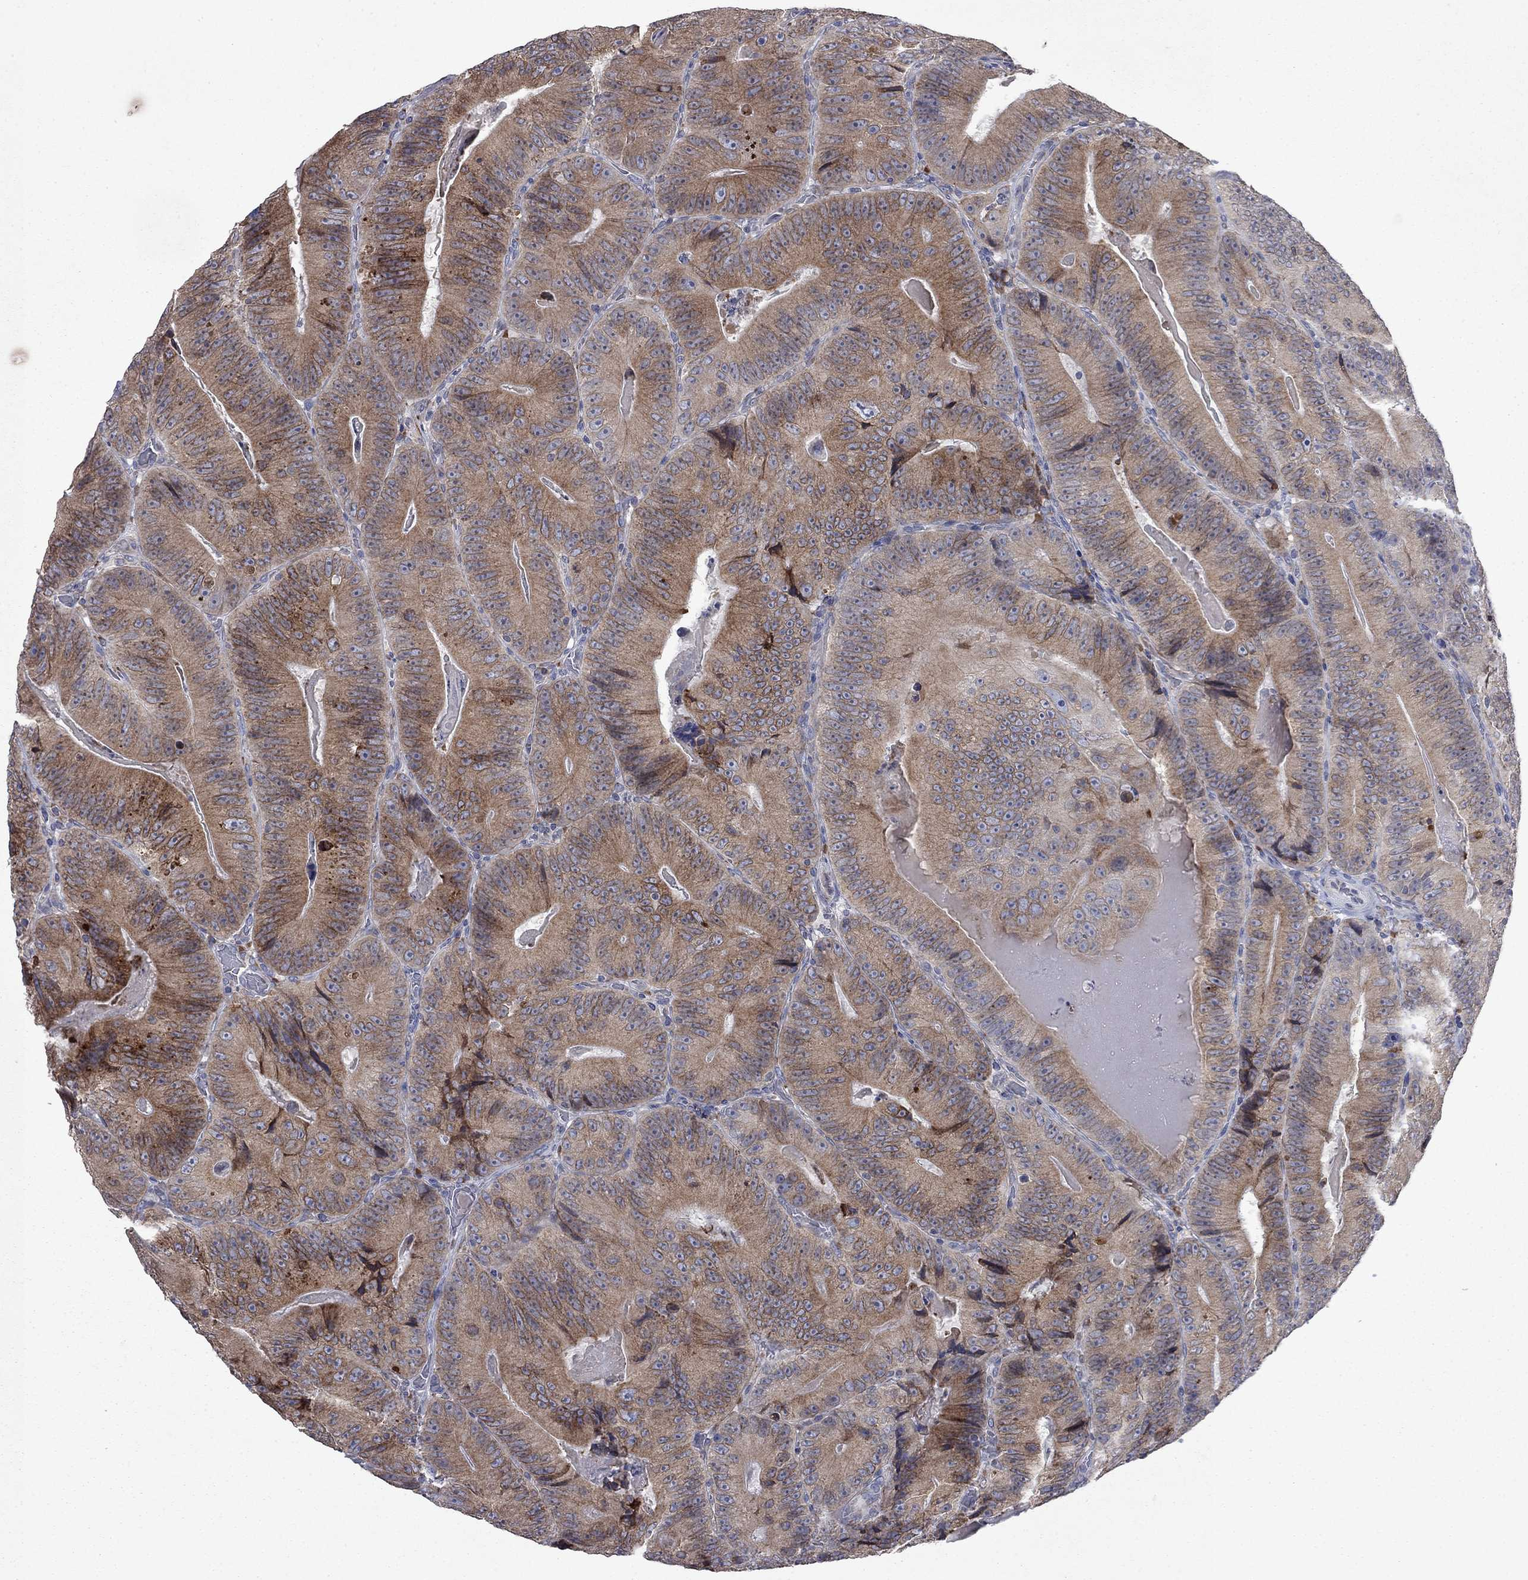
{"staining": {"intensity": "moderate", "quantity": ">75%", "location": "cytoplasmic/membranous"}, "tissue": "colorectal cancer", "cell_type": "Tumor cells", "image_type": "cancer", "snomed": [{"axis": "morphology", "description": "Adenocarcinoma, NOS"}, {"axis": "topography", "description": "Colon"}], "caption": "The immunohistochemical stain highlights moderate cytoplasmic/membranous expression in tumor cells of adenocarcinoma (colorectal) tissue.", "gene": "TMEM97", "patient": {"sex": "female", "age": 86}}